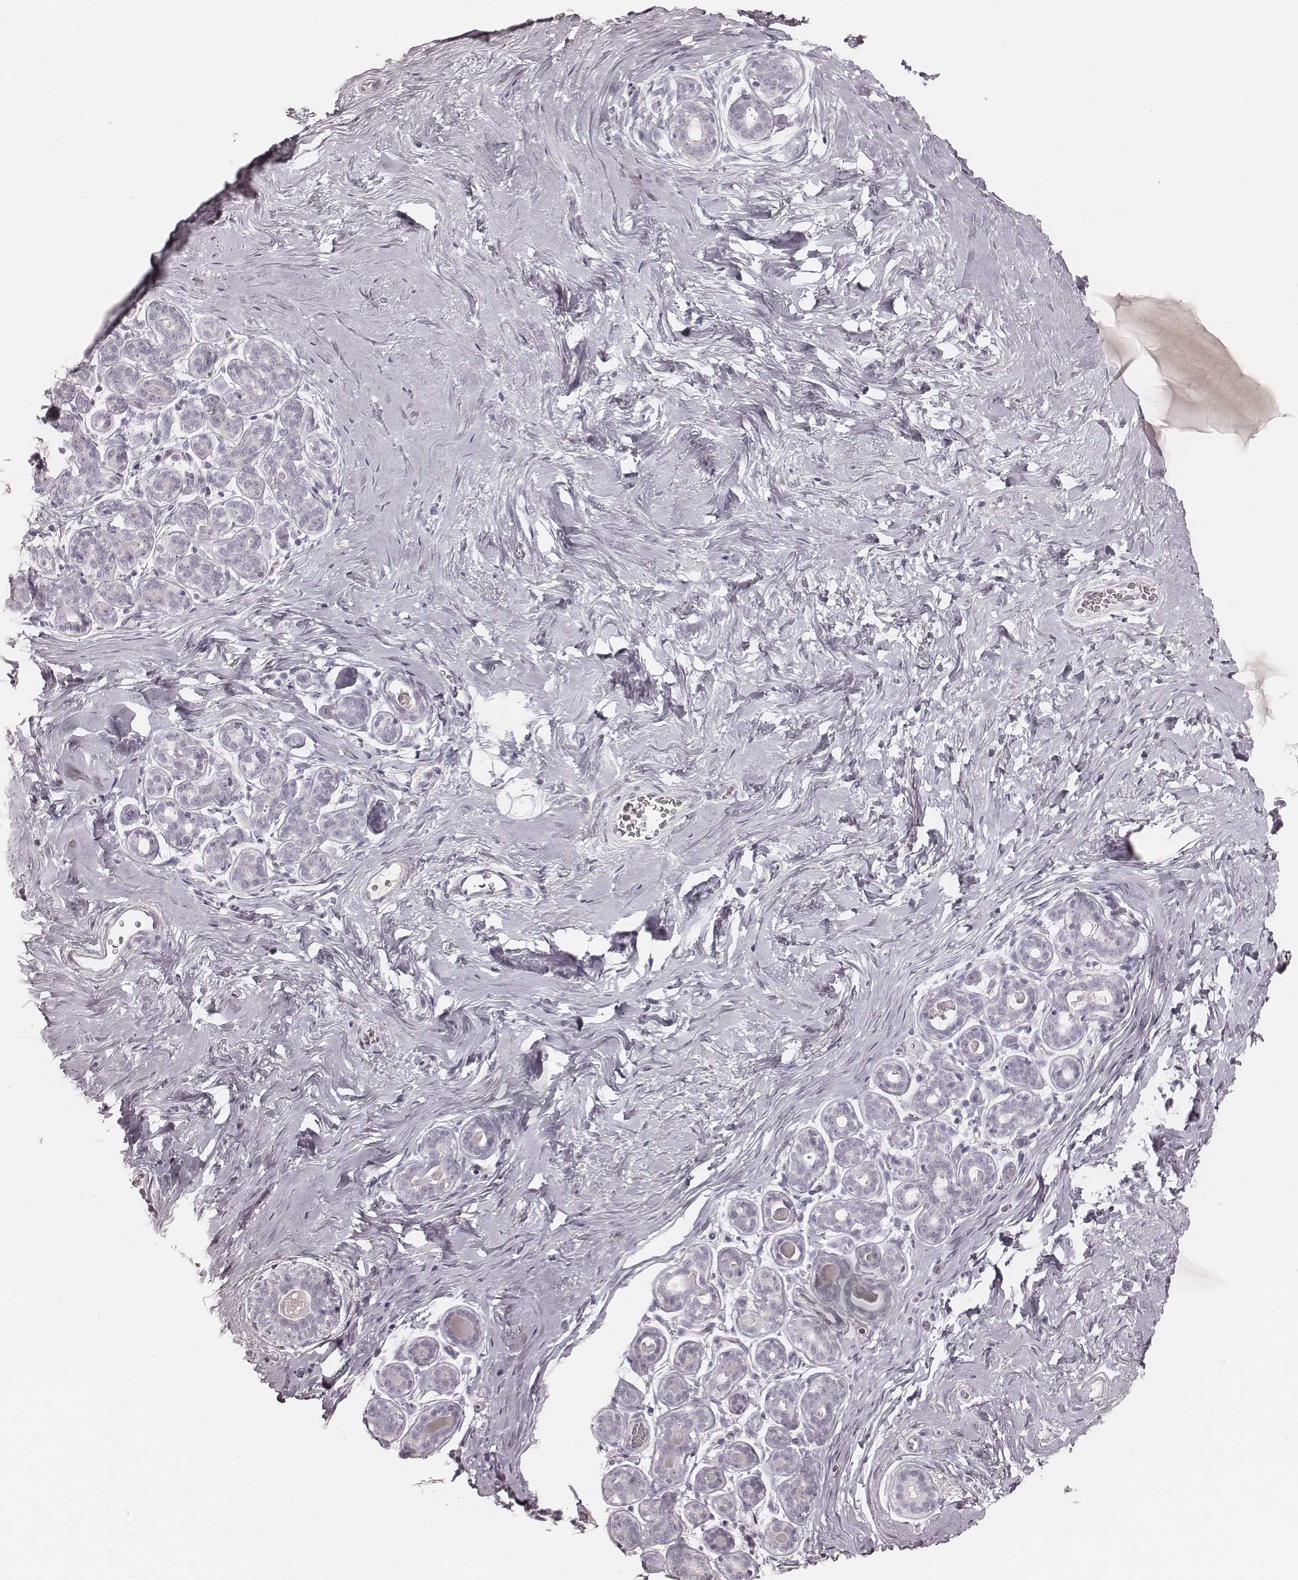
{"staining": {"intensity": "negative", "quantity": "none", "location": "none"}, "tissue": "breast", "cell_type": "Adipocytes", "image_type": "normal", "snomed": [{"axis": "morphology", "description": "Normal tissue, NOS"}, {"axis": "topography", "description": "Skin"}, {"axis": "topography", "description": "Breast"}], "caption": "This is a image of immunohistochemistry staining of benign breast, which shows no expression in adipocytes. (Brightfield microscopy of DAB (3,3'-diaminobenzidine) immunohistochemistry (IHC) at high magnification).", "gene": "KRT26", "patient": {"sex": "female", "age": 43}}